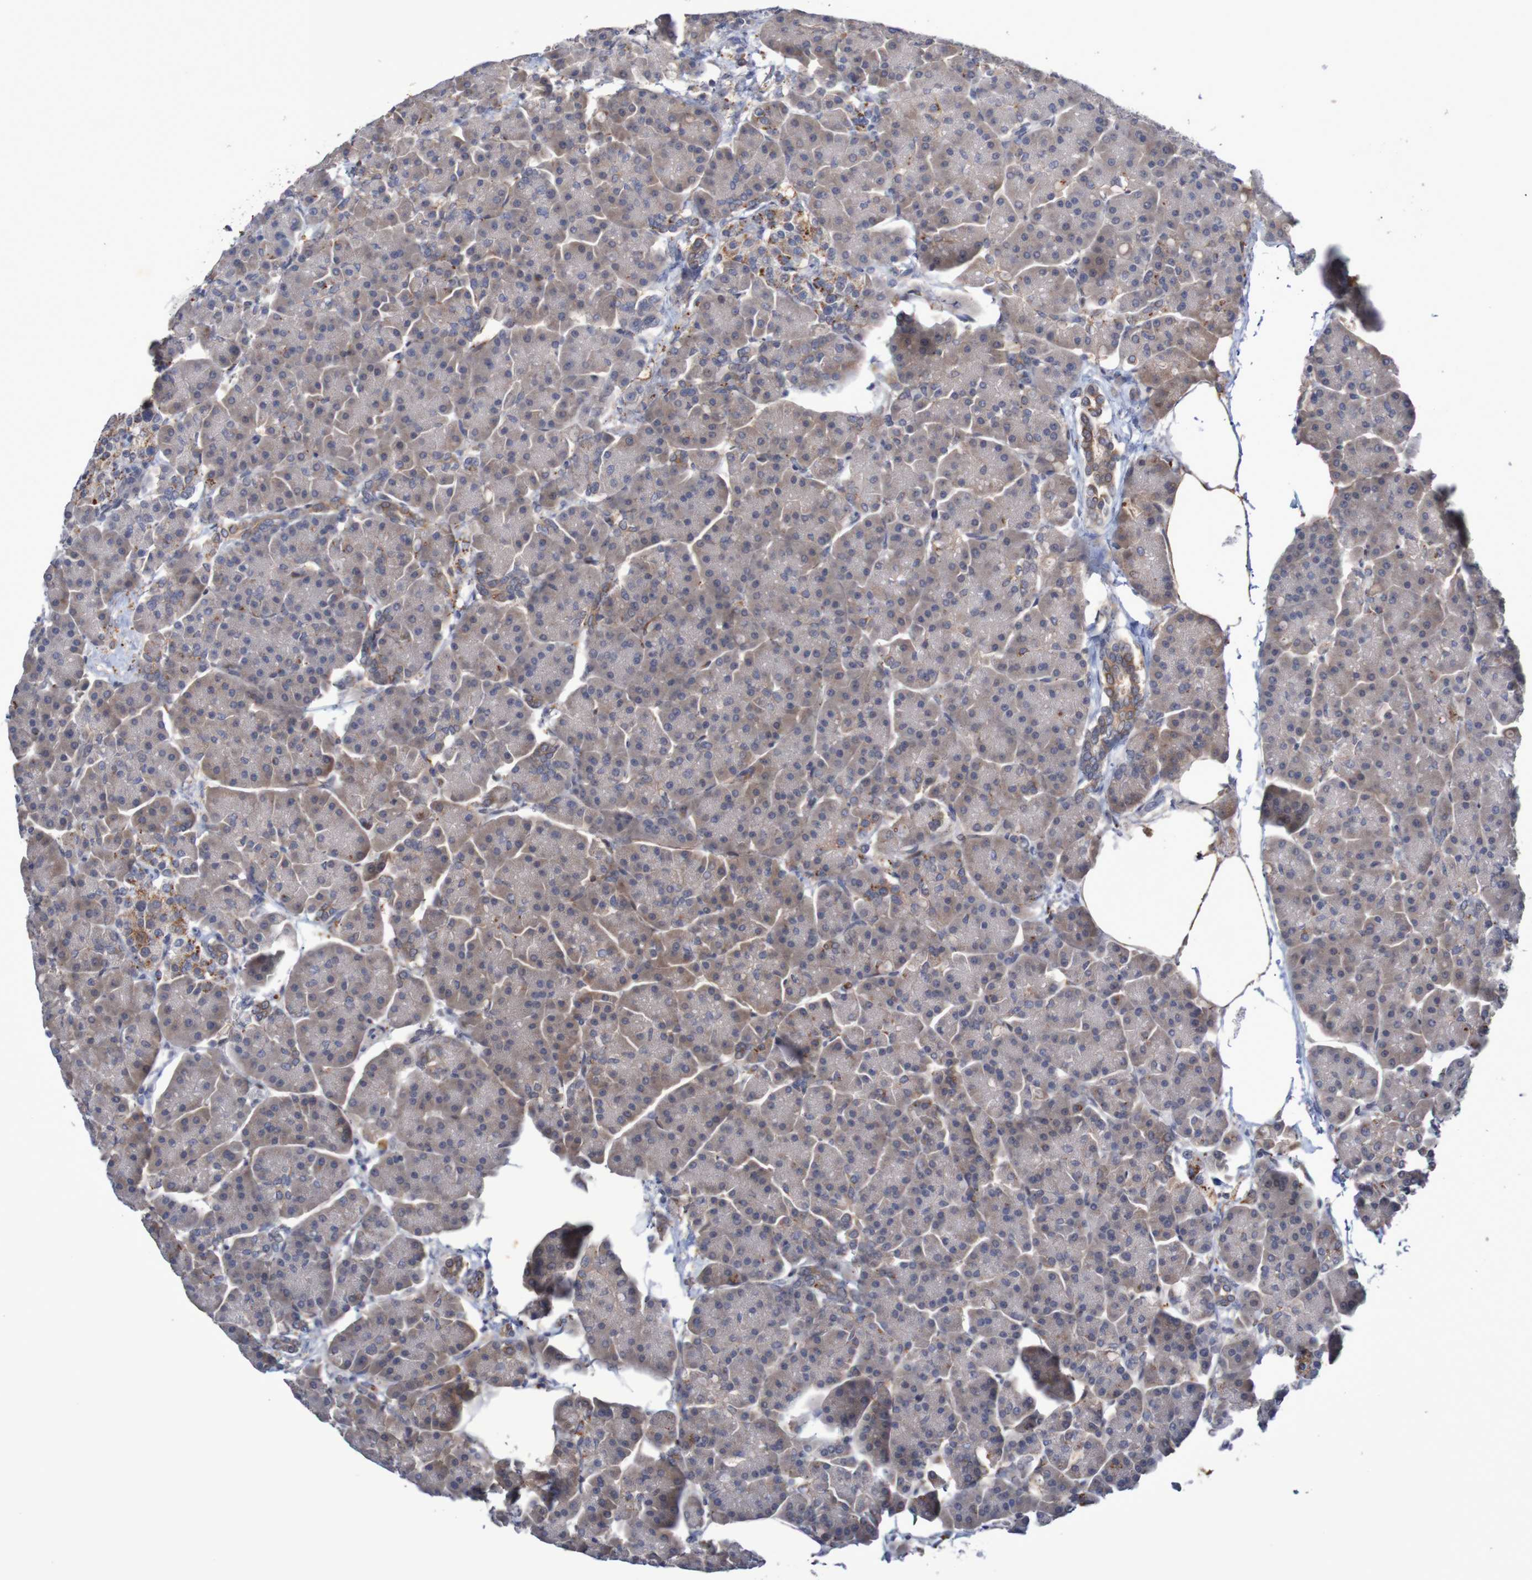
{"staining": {"intensity": "moderate", "quantity": "<25%", "location": "cytoplasmic/membranous"}, "tissue": "pancreas", "cell_type": "Exocrine glandular cells", "image_type": "normal", "snomed": [{"axis": "morphology", "description": "Normal tissue, NOS"}, {"axis": "topography", "description": "Pancreas"}], "caption": "Brown immunohistochemical staining in benign pancreas shows moderate cytoplasmic/membranous staining in approximately <25% of exocrine glandular cells.", "gene": "FBP1", "patient": {"sex": "female", "age": 70}}